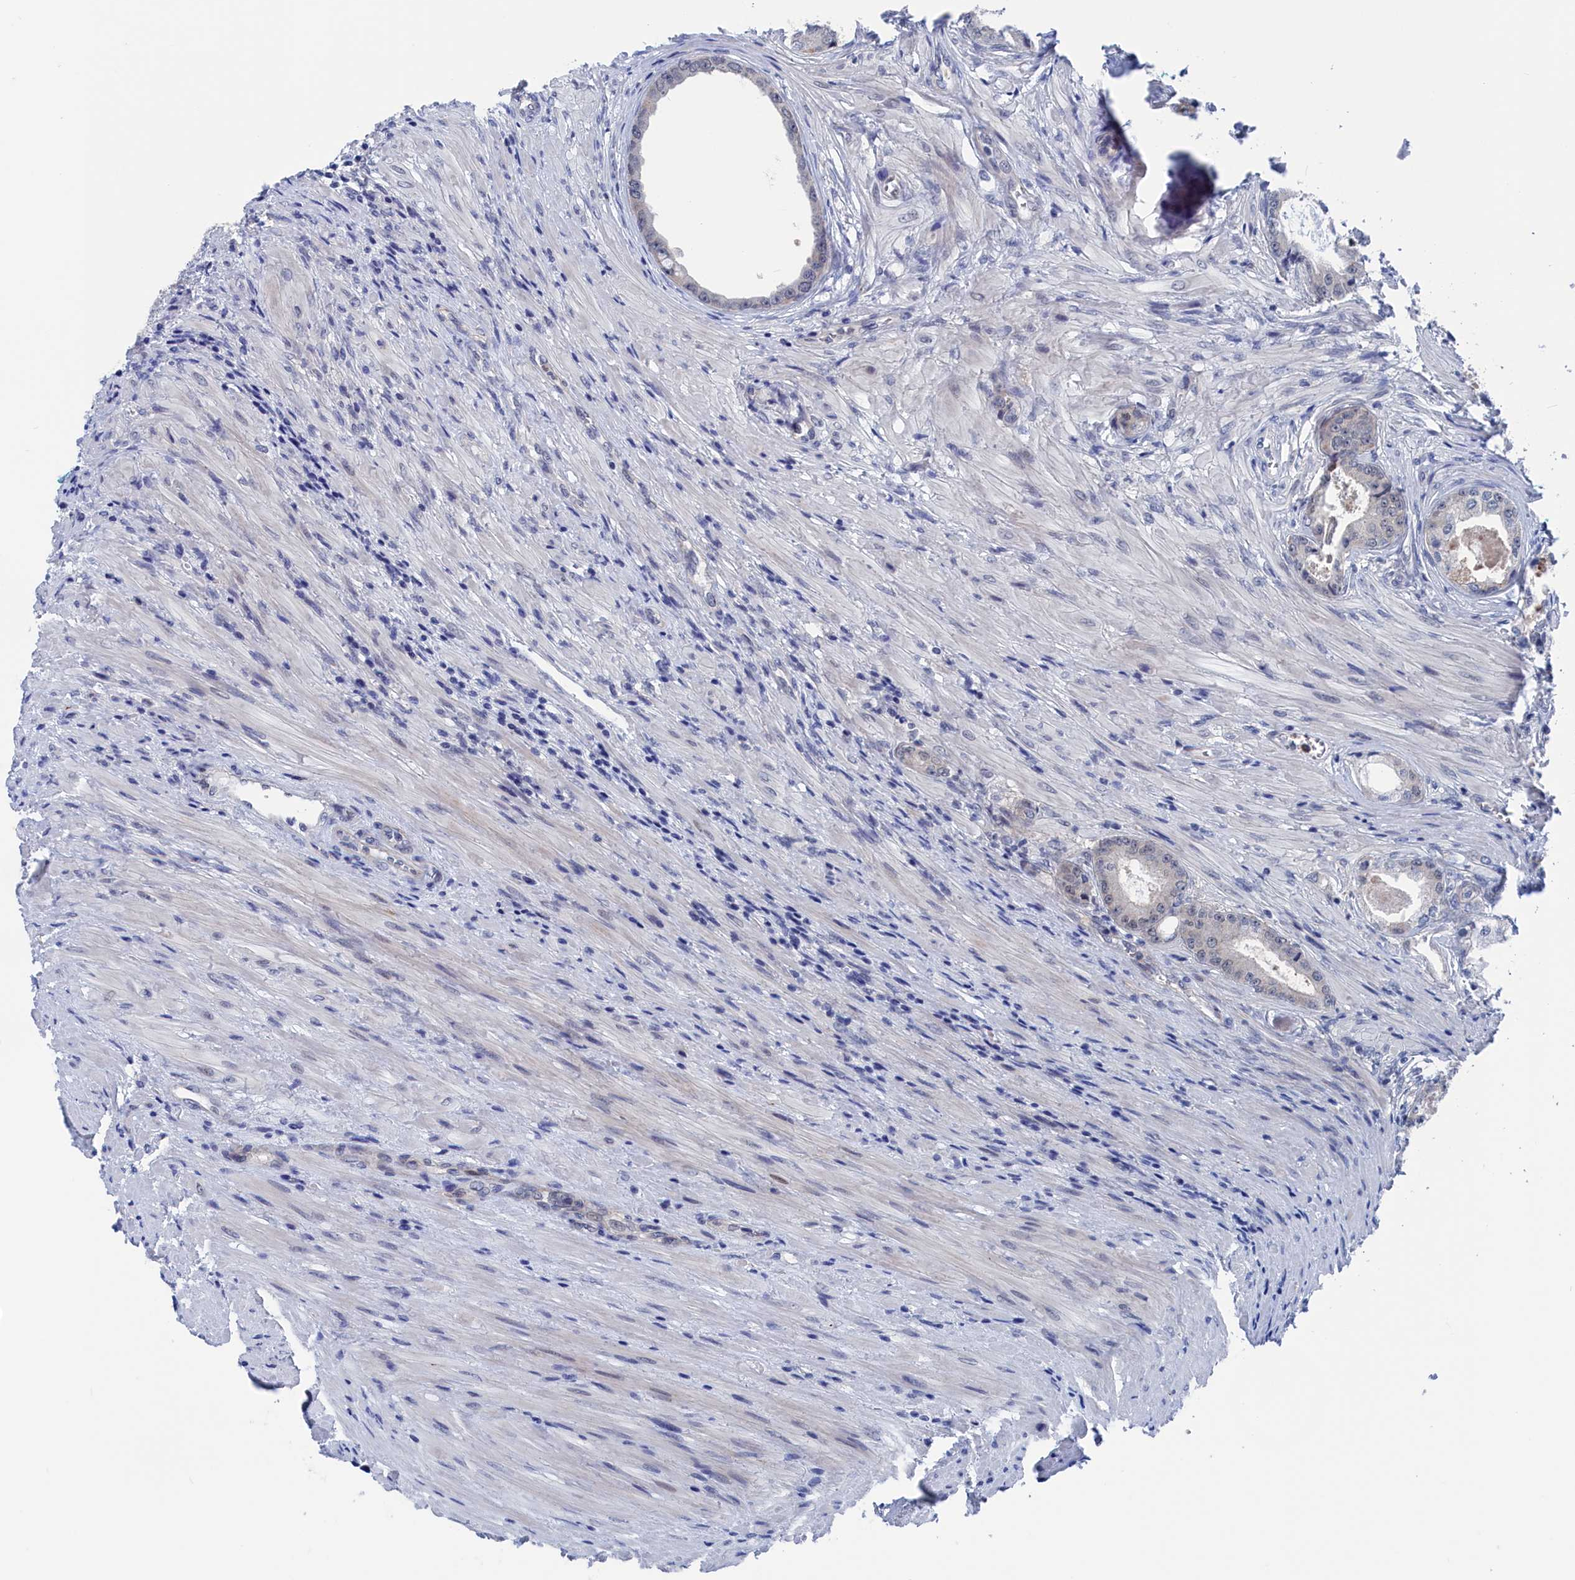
{"staining": {"intensity": "negative", "quantity": "none", "location": "none"}, "tissue": "prostate cancer", "cell_type": "Tumor cells", "image_type": "cancer", "snomed": [{"axis": "morphology", "description": "Adenocarcinoma, Low grade"}, {"axis": "topography", "description": "Prostate"}], "caption": "Tumor cells show no significant staining in prostate low-grade adenocarcinoma.", "gene": "MARCHF3", "patient": {"sex": "male", "age": 68}}